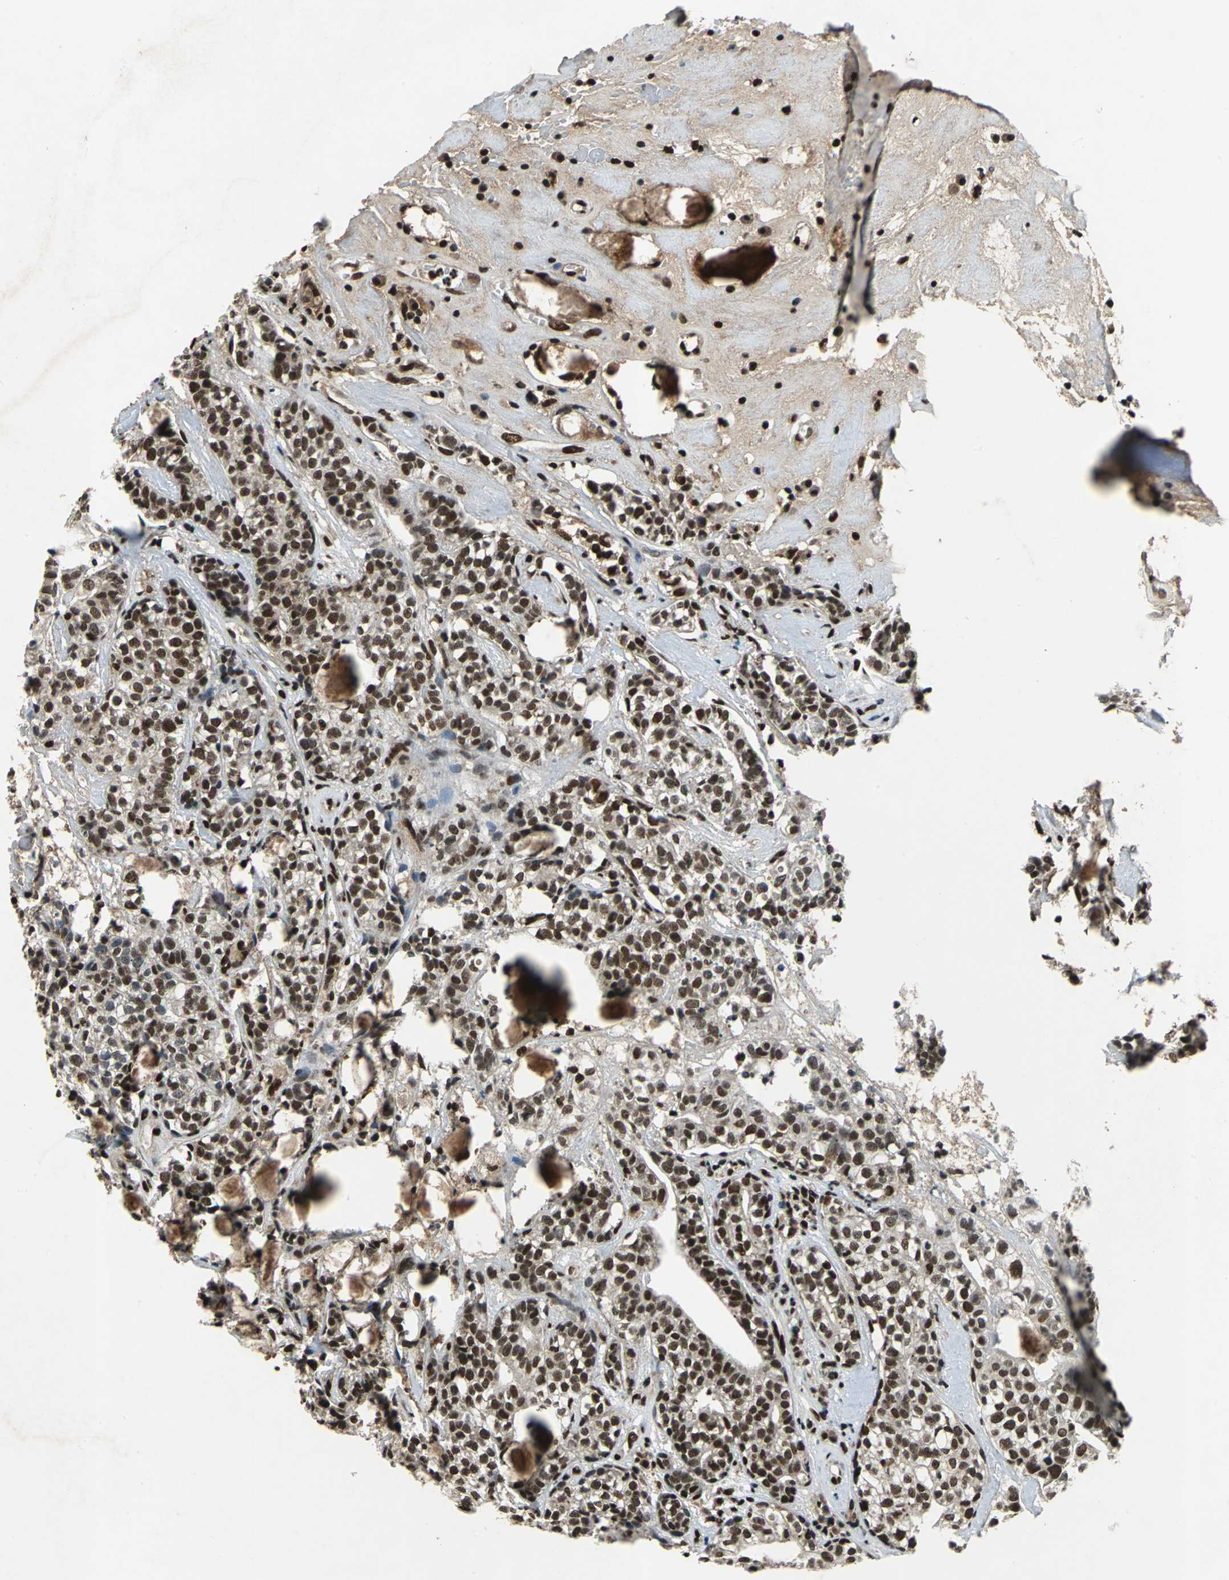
{"staining": {"intensity": "strong", "quantity": ">75%", "location": "nuclear"}, "tissue": "head and neck cancer", "cell_type": "Tumor cells", "image_type": "cancer", "snomed": [{"axis": "morphology", "description": "Adenocarcinoma, NOS"}, {"axis": "topography", "description": "Salivary gland"}, {"axis": "topography", "description": "Head-Neck"}], "caption": "Immunohistochemical staining of human adenocarcinoma (head and neck) displays high levels of strong nuclear protein staining in about >75% of tumor cells.", "gene": "MTA2", "patient": {"sex": "female", "age": 65}}